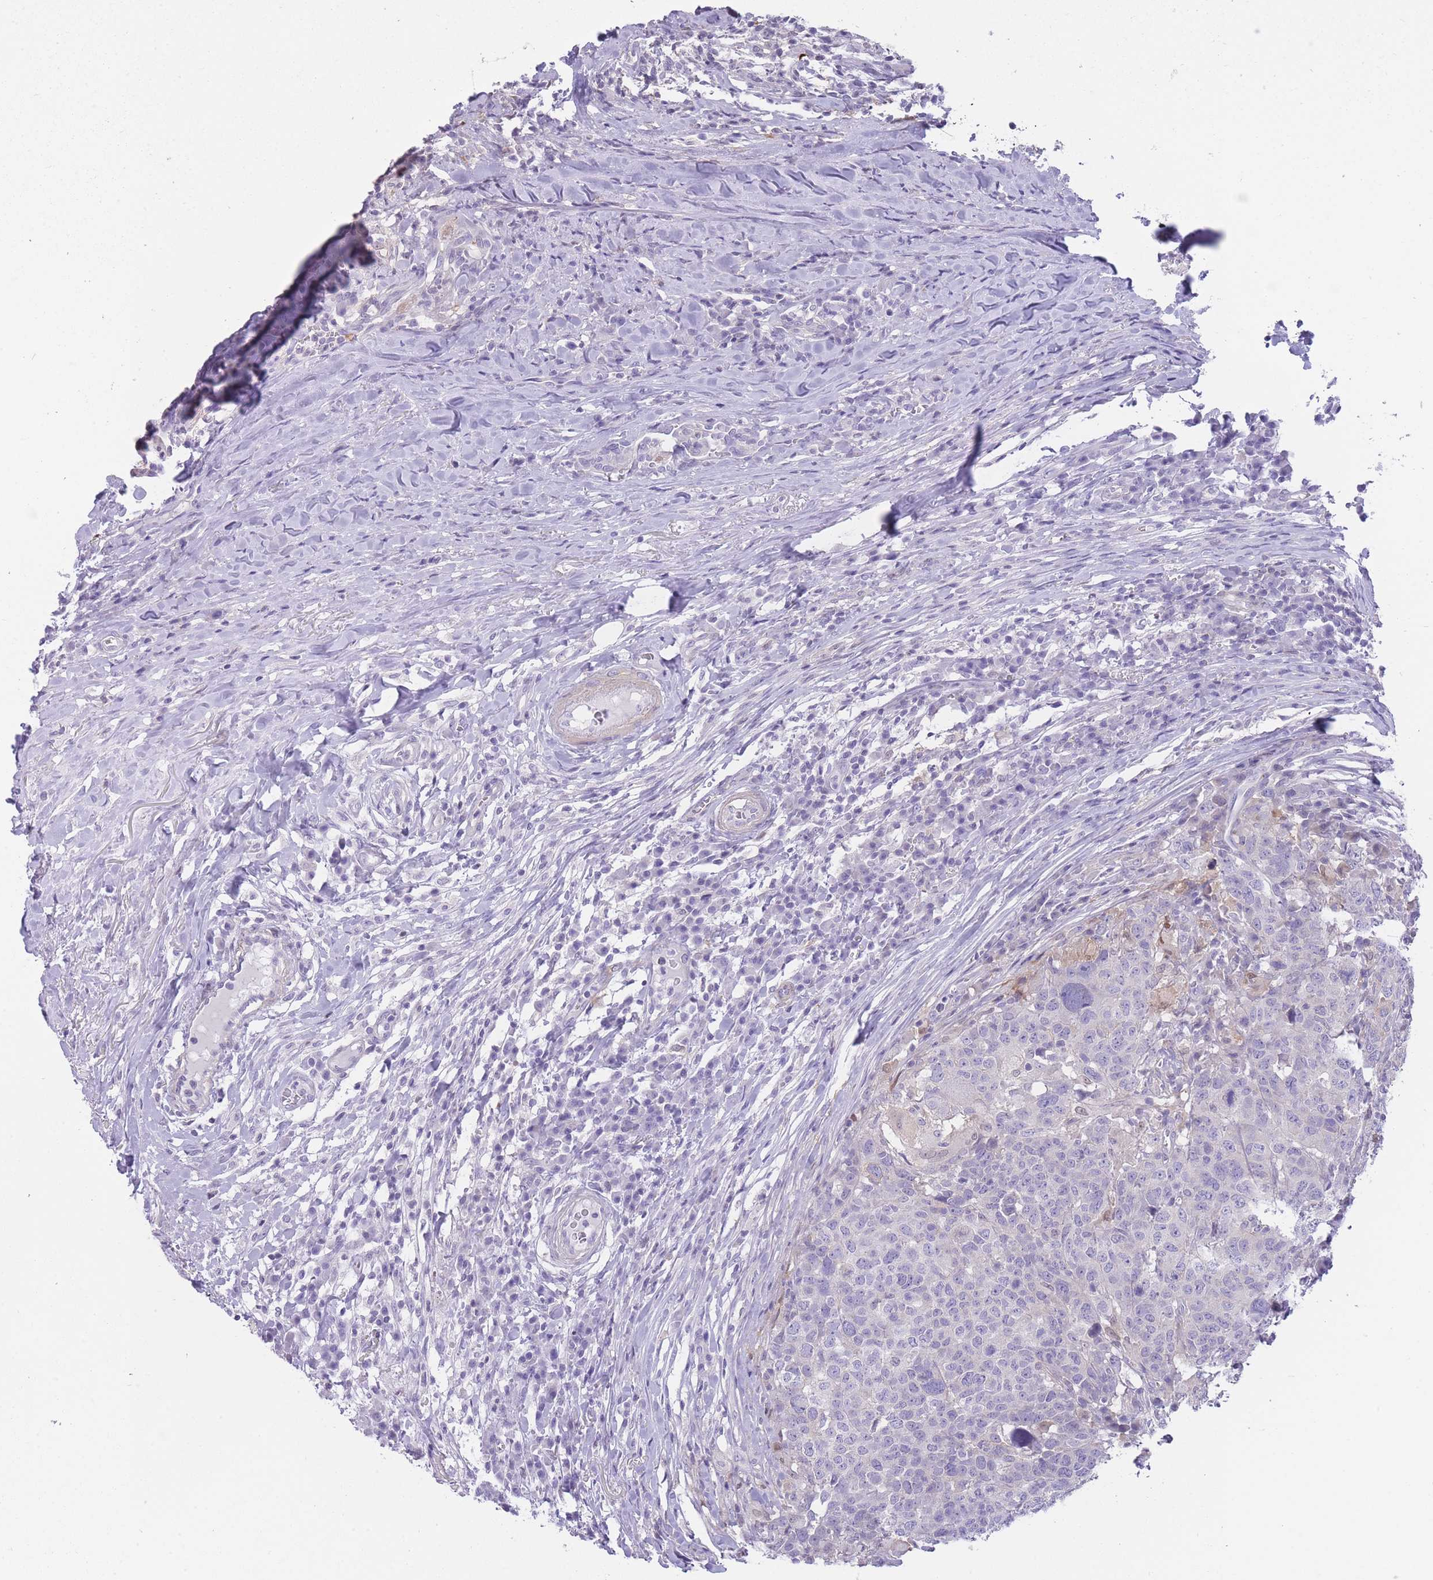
{"staining": {"intensity": "negative", "quantity": "none", "location": "none"}, "tissue": "head and neck cancer", "cell_type": "Tumor cells", "image_type": "cancer", "snomed": [{"axis": "morphology", "description": "Normal tissue, NOS"}, {"axis": "morphology", "description": "Squamous cell carcinoma, NOS"}, {"axis": "topography", "description": "Skeletal muscle"}, {"axis": "topography", "description": "Vascular tissue"}, {"axis": "topography", "description": "Peripheral nerve tissue"}, {"axis": "topography", "description": "Head-Neck"}], "caption": "Immunohistochemistry (IHC) photomicrograph of human head and neck squamous cell carcinoma stained for a protein (brown), which shows no positivity in tumor cells.", "gene": "OR11H12", "patient": {"sex": "male", "age": 66}}